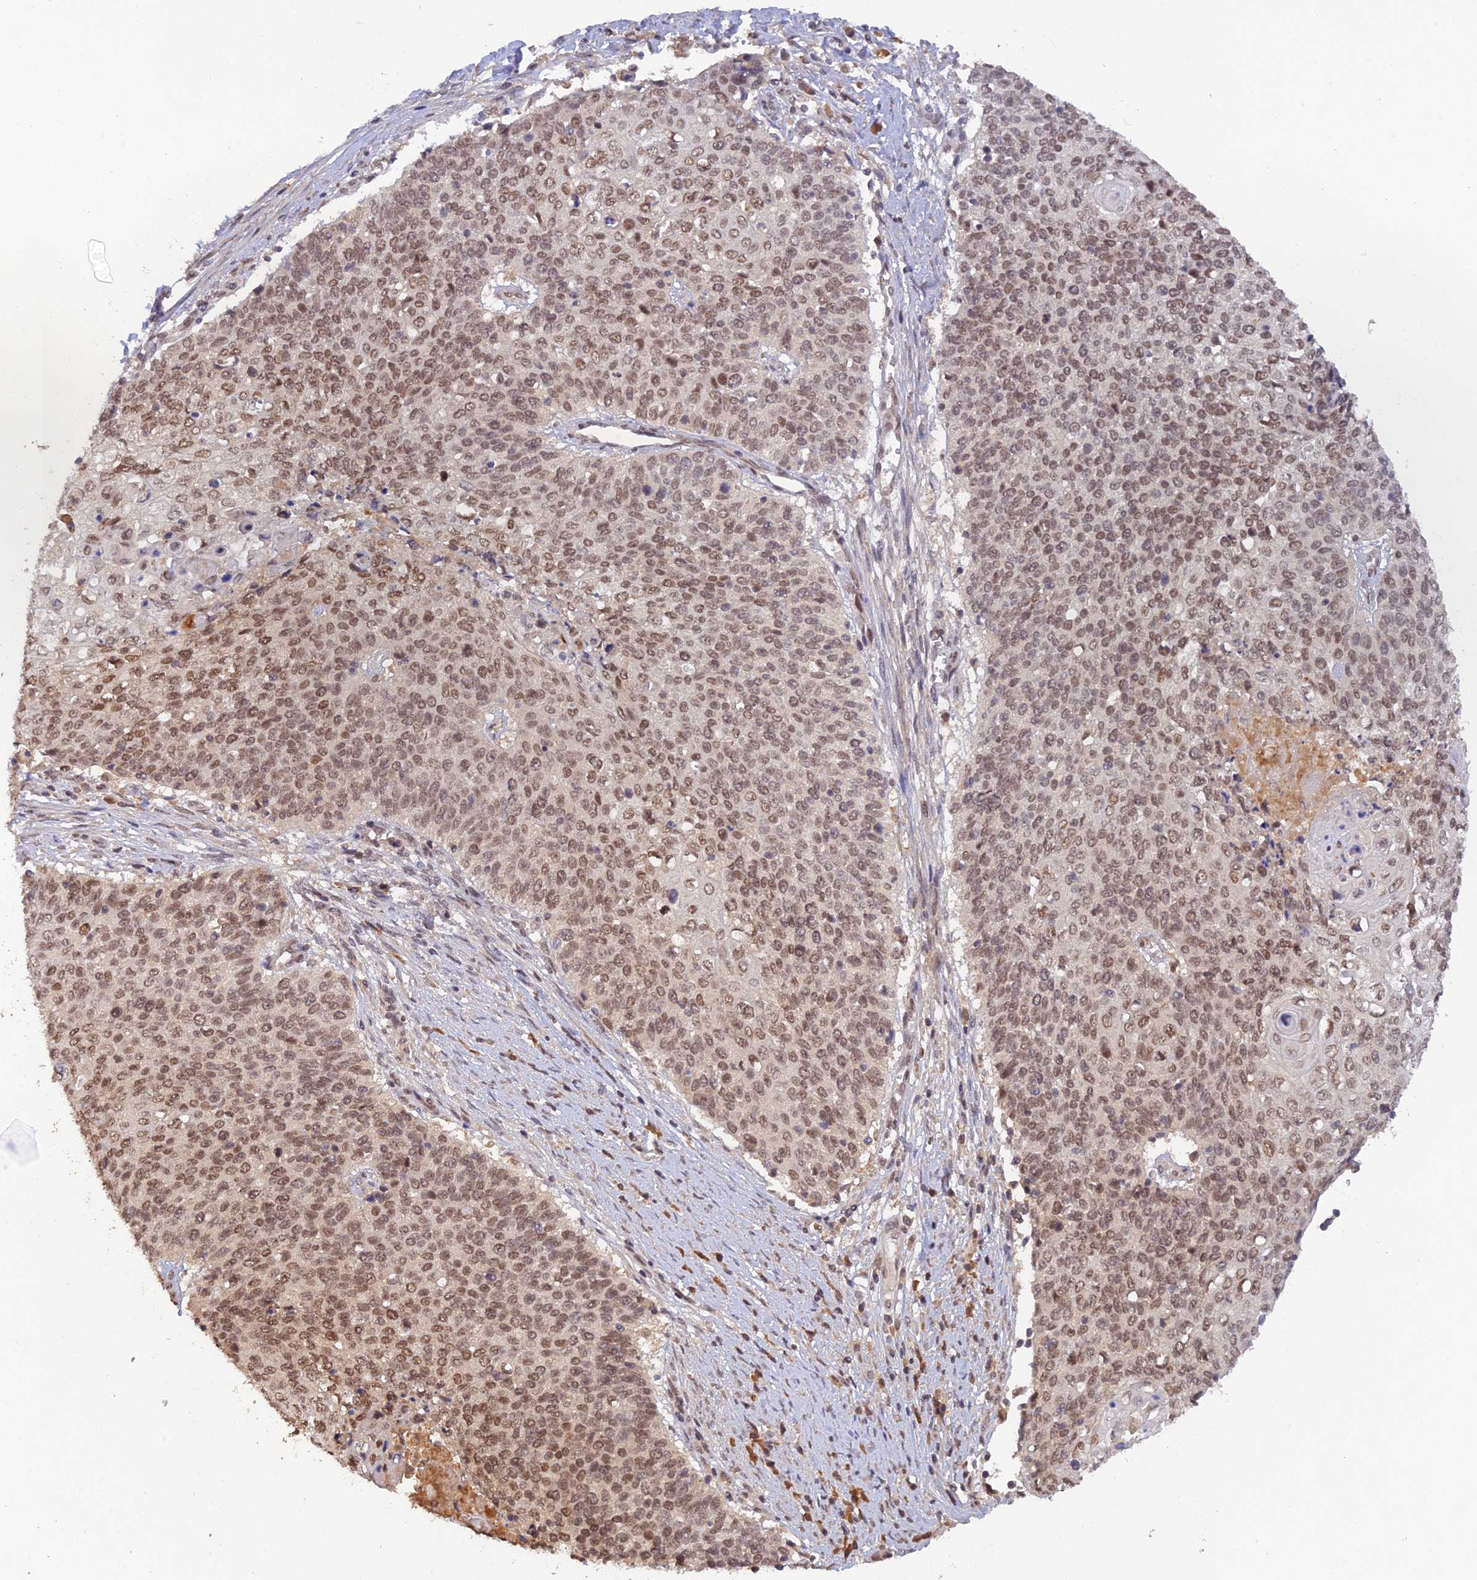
{"staining": {"intensity": "moderate", "quantity": ">75%", "location": "nuclear"}, "tissue": "cervical cancer", "cell_type": "Tumor cells", "image_type": "cancer", "snomed": [{"axis": "morphology", "description": "Squamous cell carcinoma, NOS"}, {"axis": "topography", "description": "Cervix"}], "caption": "Approximately >75% of tumor cells in cervical cancer (squamous cell carcinoma) reveal moderate nuclear protein expression as visualized by brown immunohistochemical staining.", "gene": "ZNF436", "patient": {"sex": "female", "age": 39}}